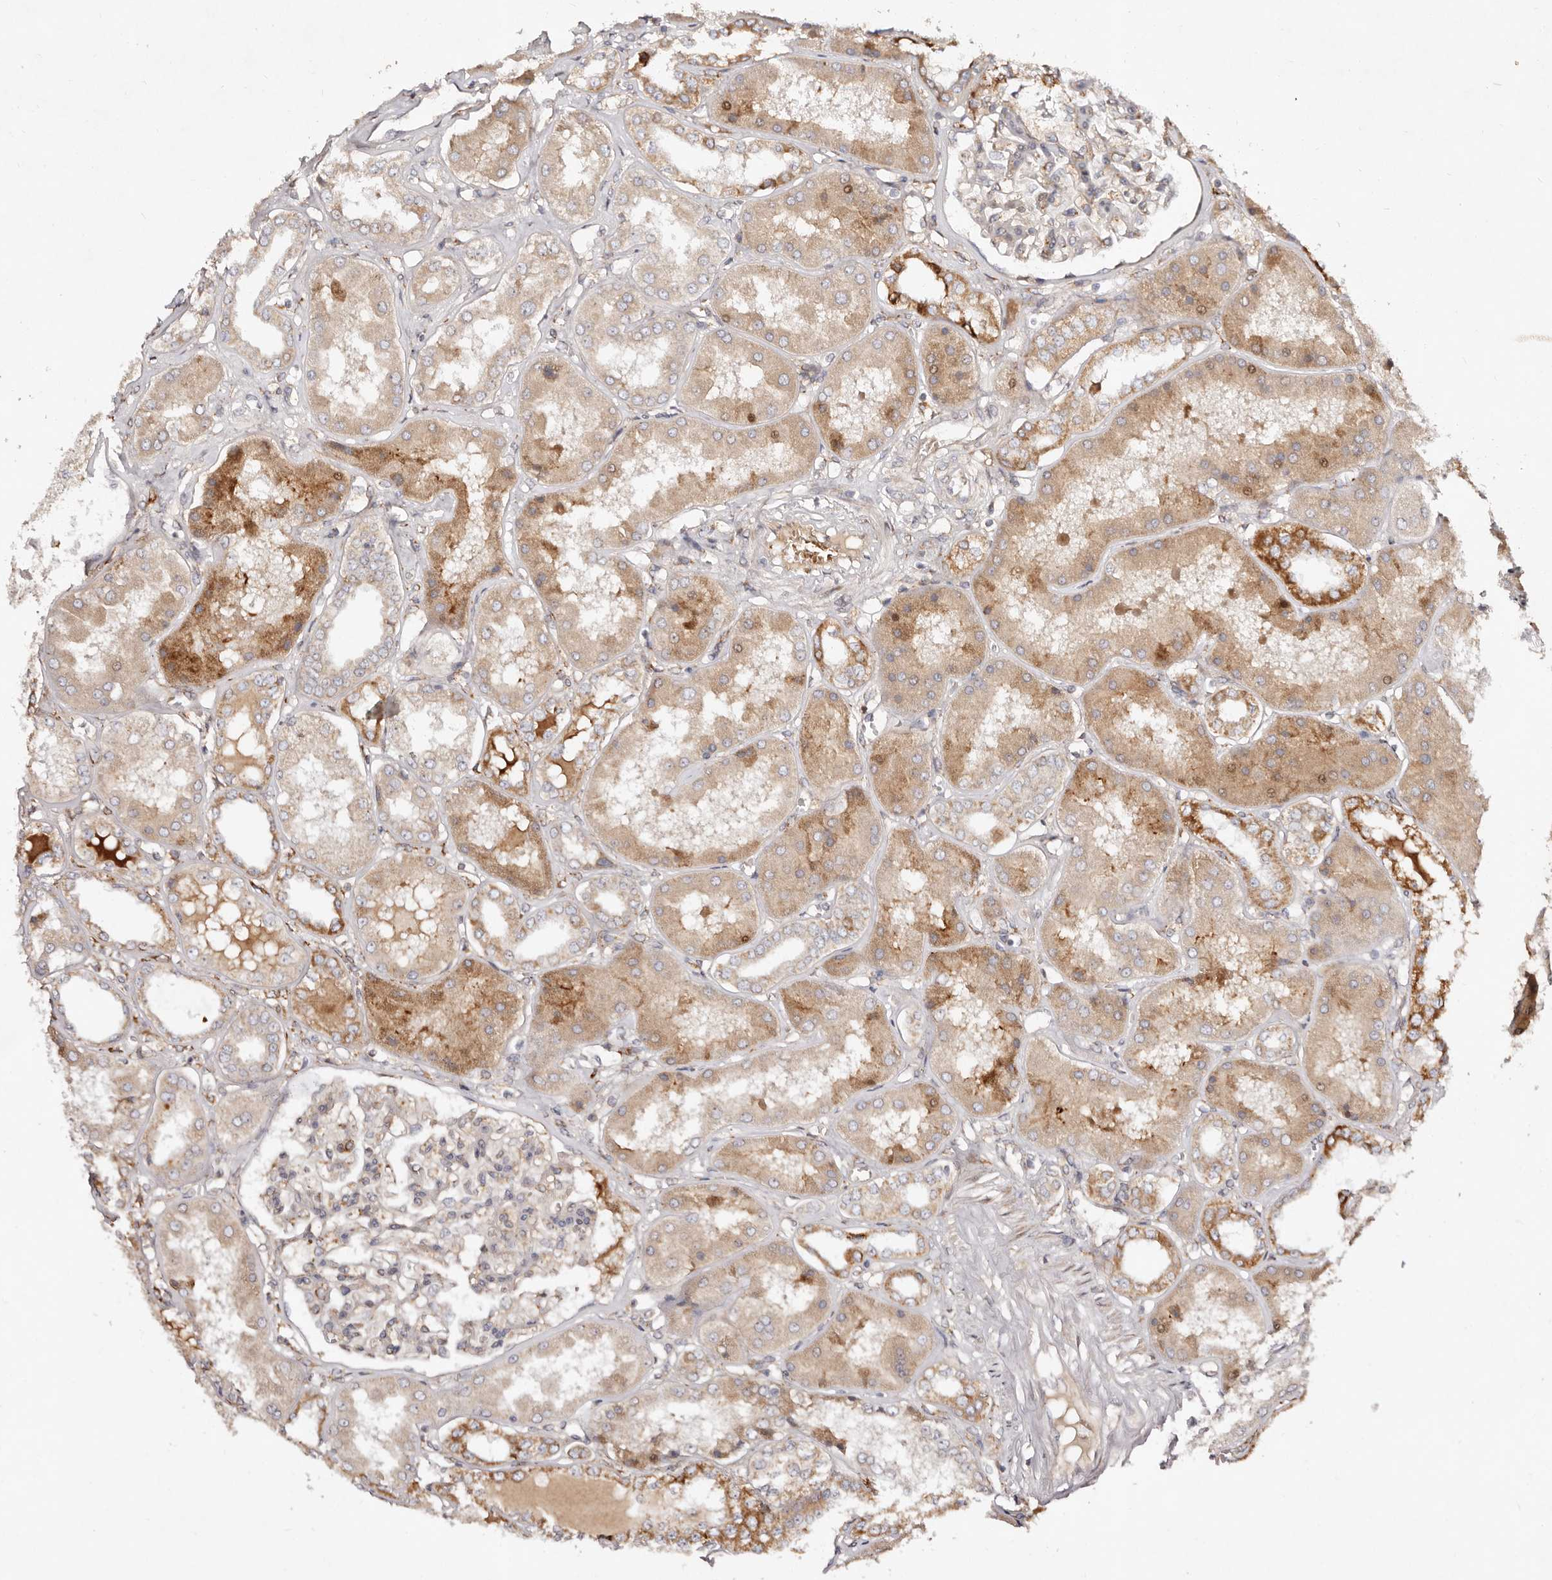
{"staining": {"intensity": "moderate", "quantity": "<25%", "location": "cytoplasmic/membranous"}, "tissue": "kidney", "cell_type": "Cells in glomeruli", "image_type": "normal", "snomed": [{"axis": "morphology", "description": "Normal tissue, NOS"}, {"axis": "topography", "description": "Kidney"}], "caption": "A brown stain shows moderate cytoplasmic/membranous positivity of a protein in cells in glomeruli of normal human kidney.", "gene": "SERPINH1", "patient": {"sex": "female", "age": 56}}